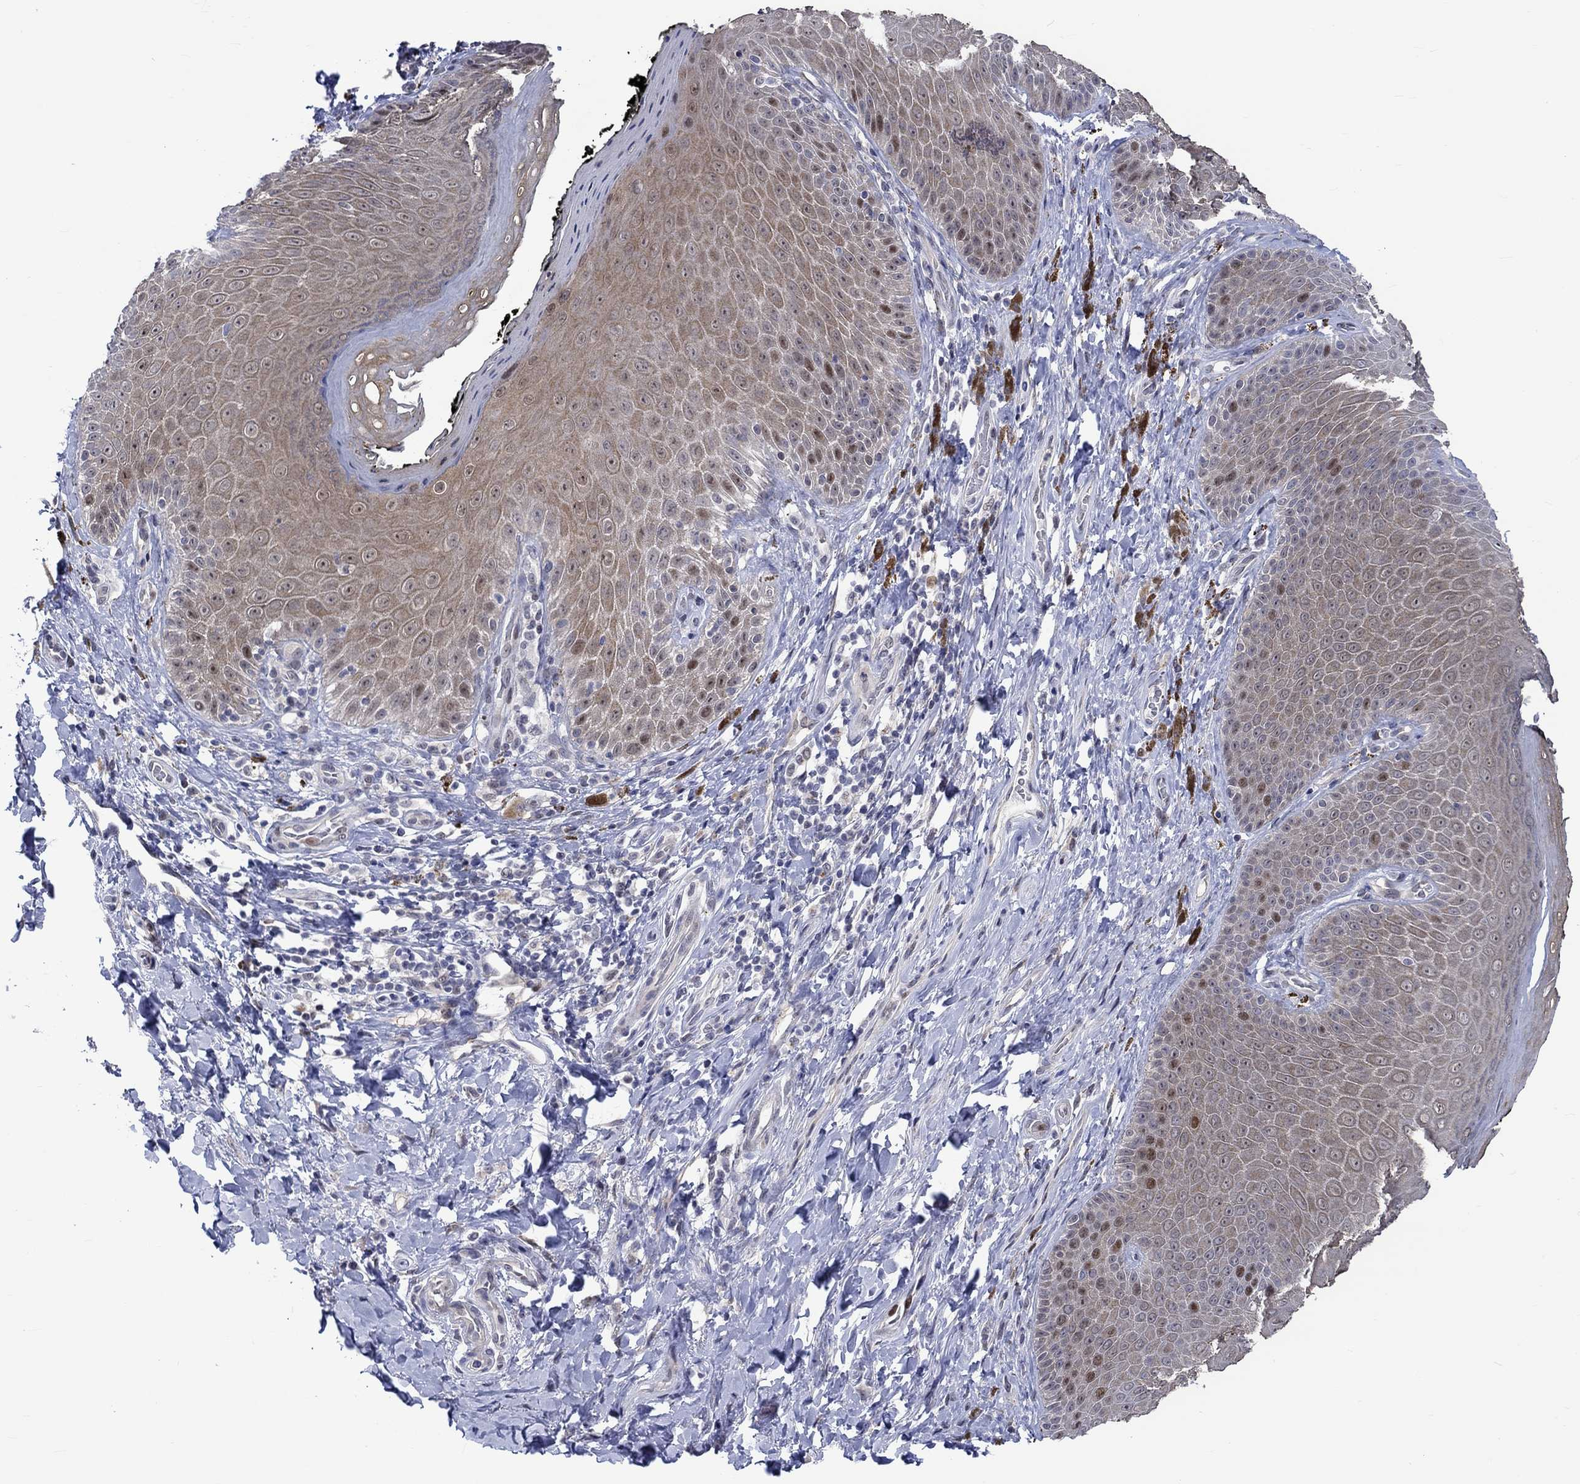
{"staining": {"intensity": "strong", "quantity": "<25%", "location": "nuclear"}, "tissue": "skin", "cell_type": "Epidermal cells", "image_type": "normal", "snomed": [{"axis": "morphology", "description": "Normal tissue, NOS"}, {"axis": "topography", "description": "Skeletal muscle"}, {"axis": "topography", "description": "Anal"}, {"axis": "topography", "description": "Peripheral nerve tissue"}], "caption": "Immunohistochemistry of unremarkable skin exhibits medium levels of strong nuclear staining in about <25% of epidermal cells.", "gene": "E2F8", "patient": {"sex": "male", "age": 53}}